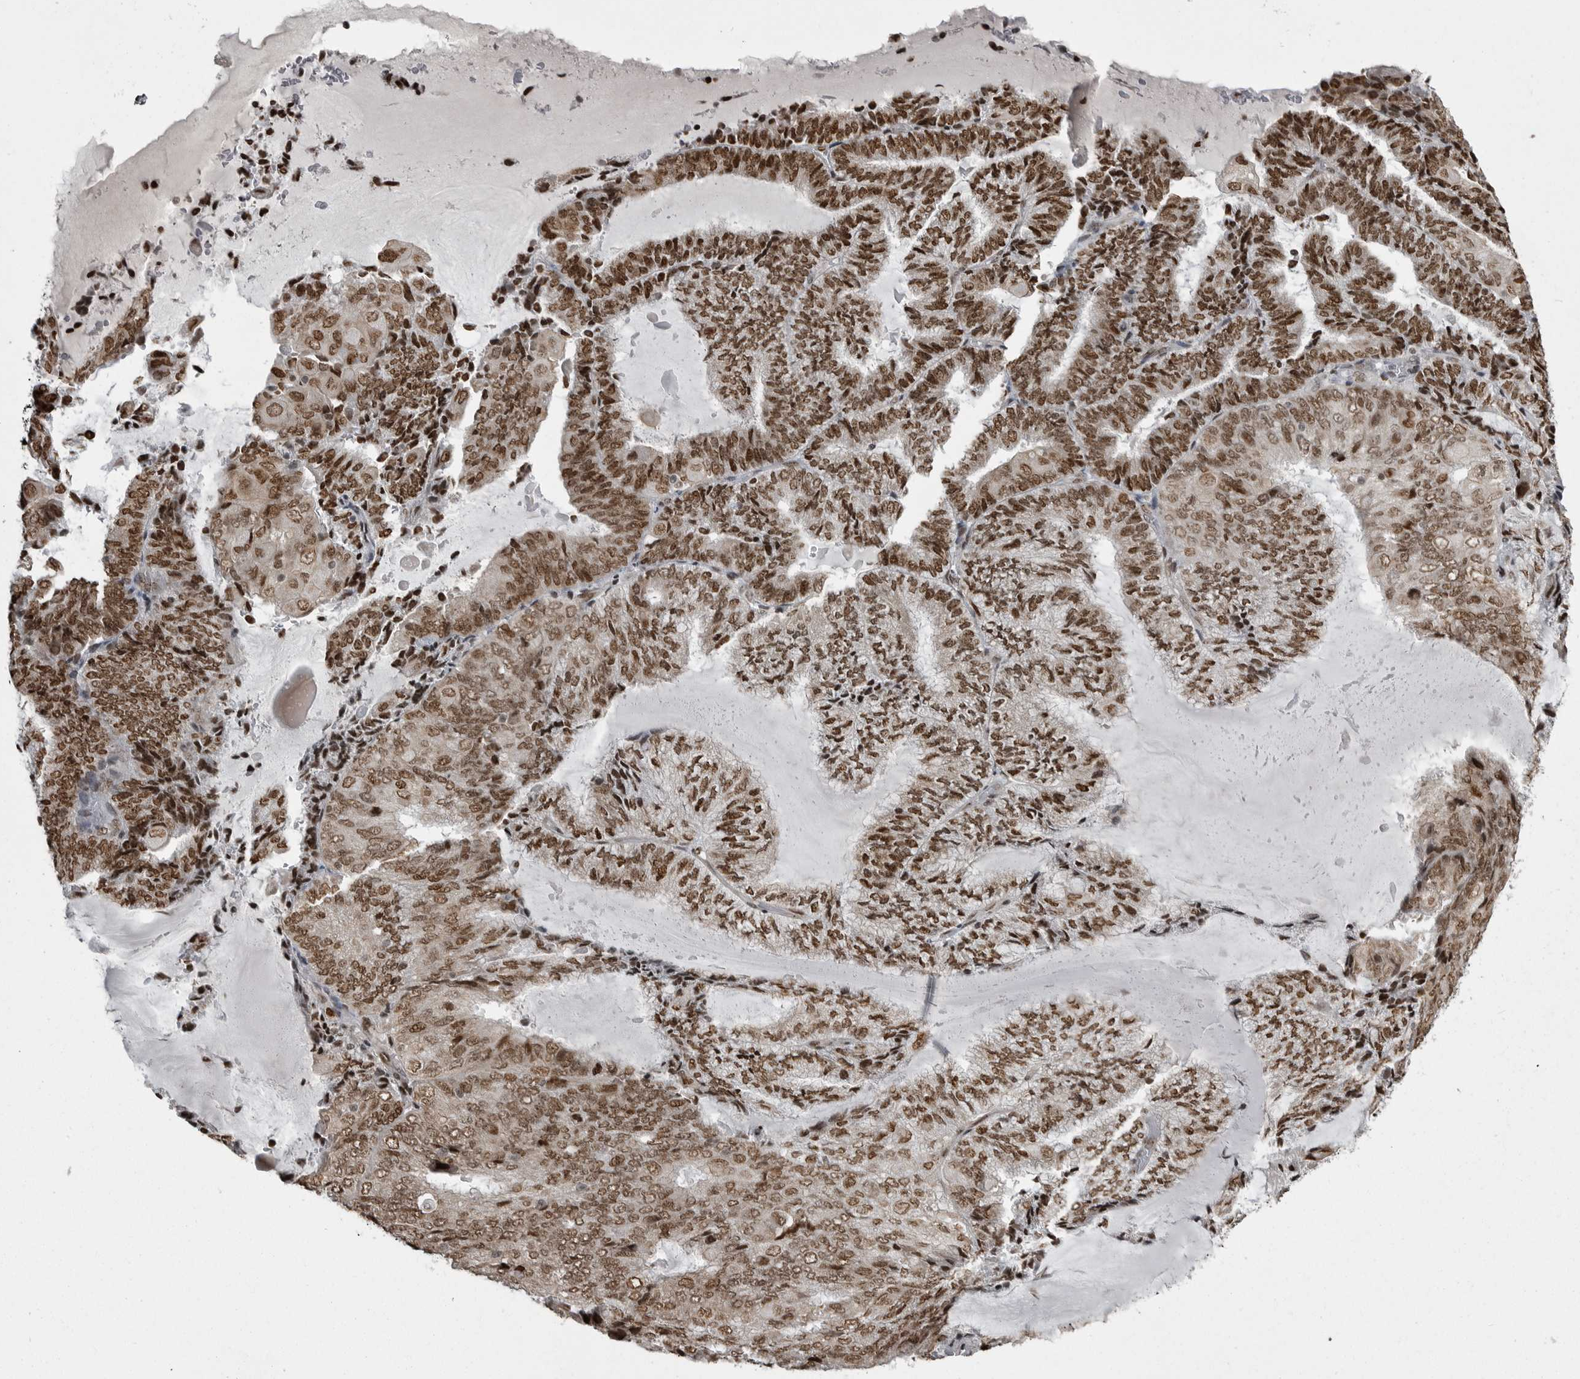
{"staining": {"intensity": "moderate", "quantity": ">75%", "location": "nuclear"}, "tissue": "endometrial cancer", "cell_type": "Tumor cells", "image_type": "cancer", "snomed": [{"axis": "morphology", "description": "Adenocarcinoma, NOS"}, {"axis": "topography", "description": "Endometrium"}], "caption": "This image shows IHC staining of adenocarcinoma (endometrial), with medium moderate nuclear expression in about >75% of tumor cells.", "gene": "YAF2", "patient": {"sex": "female", "age": 81}}